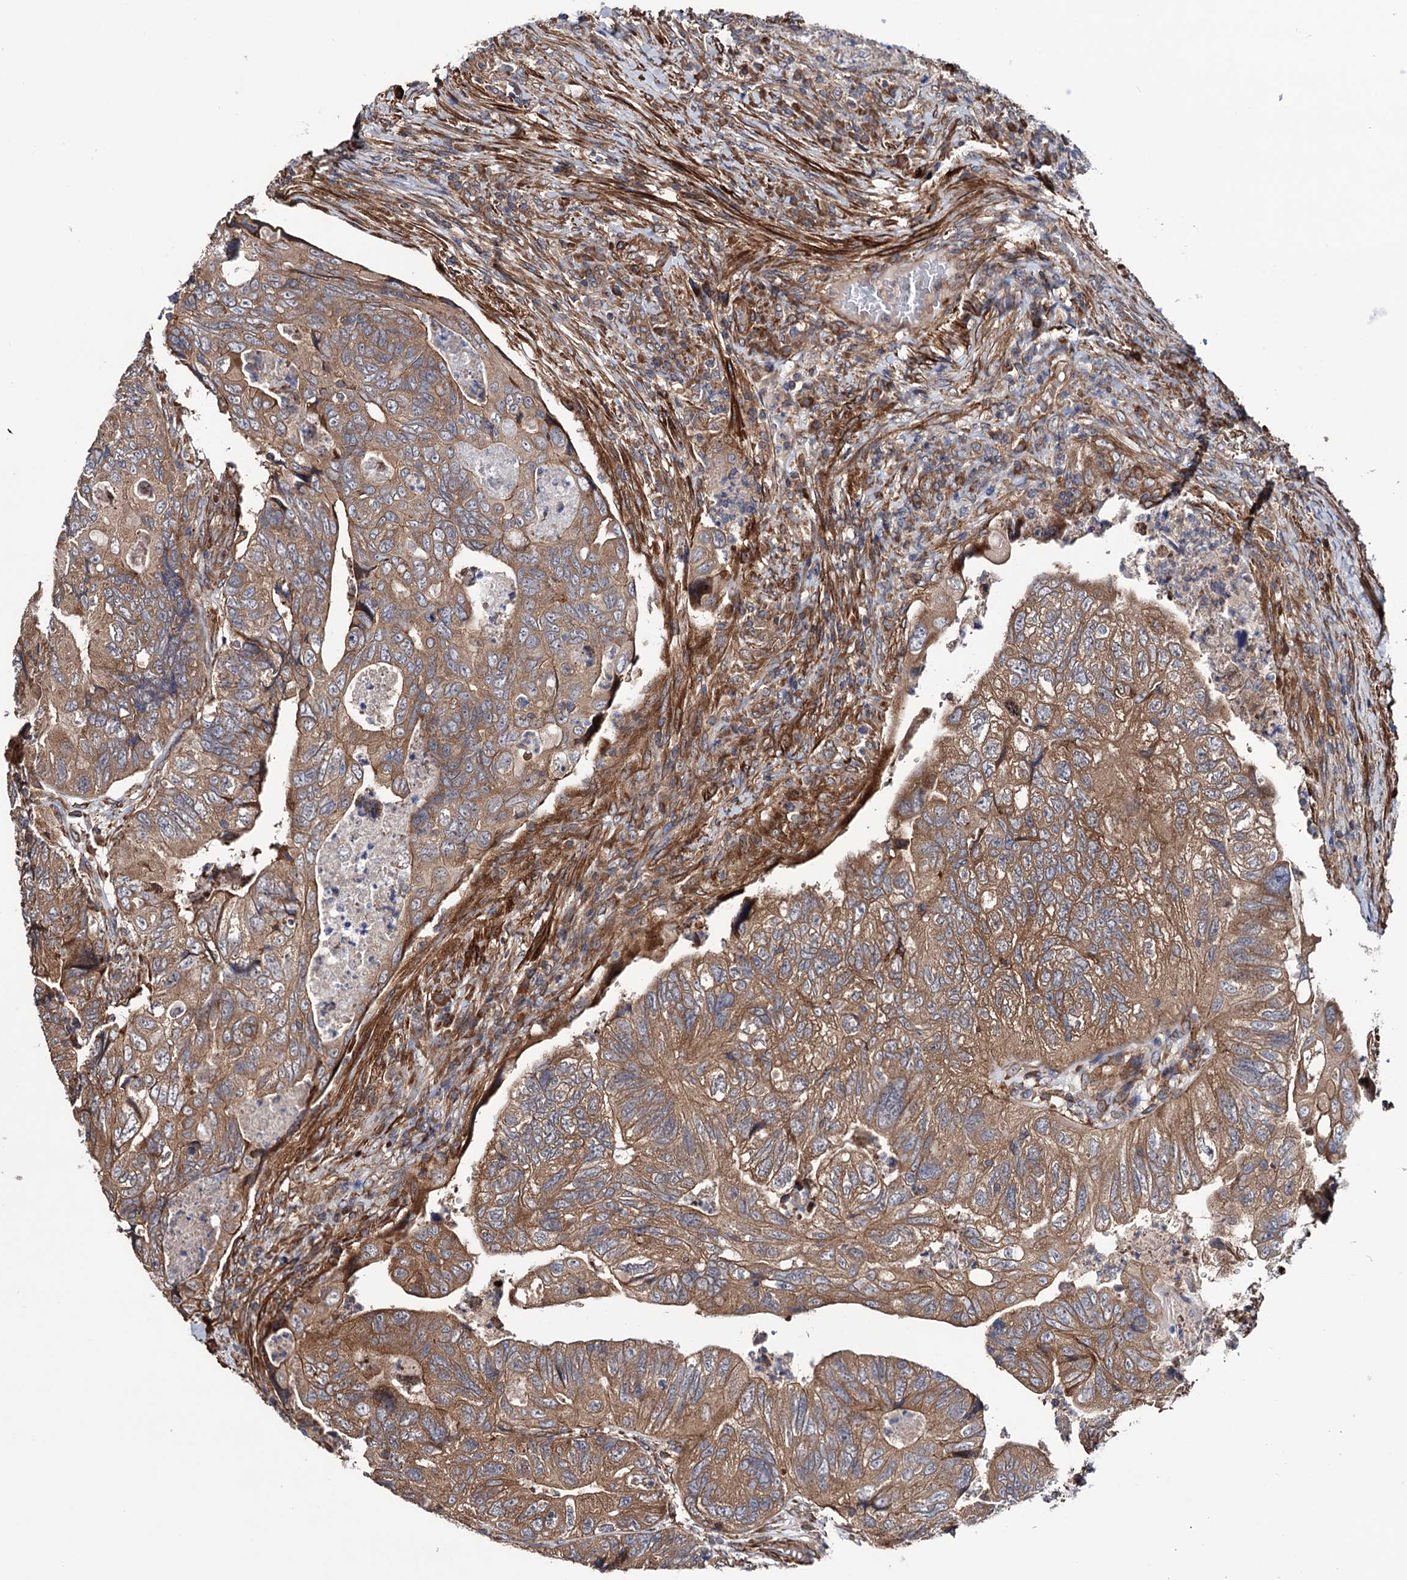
{"staining": {"intensity": "moderate", "quantity": ">75%", "location": "cytoplasmic/membranous"}, "tissue": "colorectal cancer", "cell_type": "Tumor cells", "image_type": "cancer", "snomed": [{"axis": "morphology", "description": "Adenocarcinoma, NOS"}, {"axis": "topography", "description": "Rectum"}], "caption": "Protein staining of colorectal cancer tissue reveals moderate cytoplasmic/membranous positivity in about >75% of tumor cells.", "gene": "FERMT2", "patient": {"sex": "male", "age": 63}}